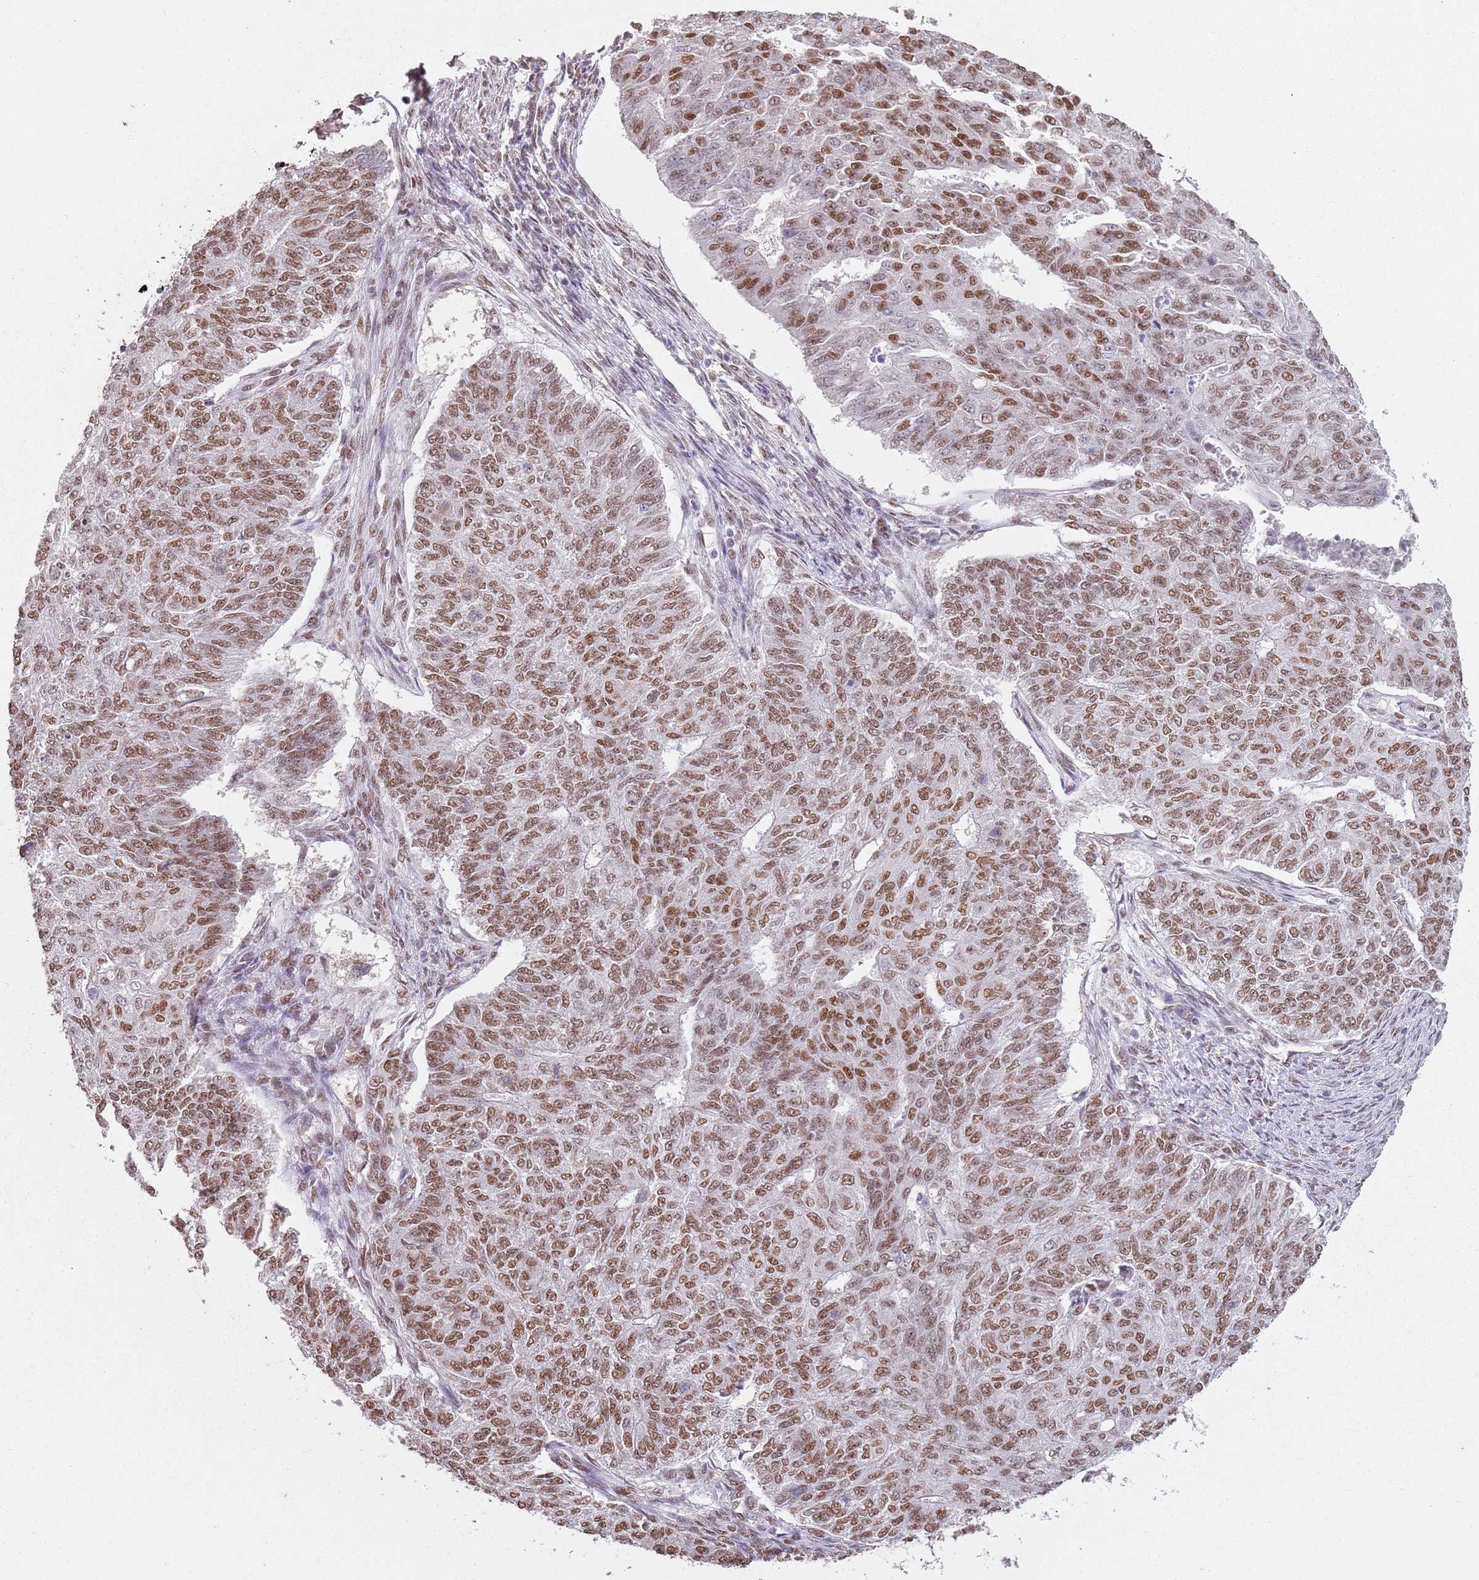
{"staining": {"intensity": "moderate", "quantity": ">75%", "location": "nuclear"}, "tissue": "endometrial cancer", "cell_type": "Tumor cells", "image_type": "cancer", "snomed": [{"axis": "morphology", "description": "Adenocarcinoma, NOS"}, {"axis": "topography", "description": "Endometrium"}], "caption": "An image of endometrial cancer (adenocarcinoma) stained for a protein demonstrates moderate nuclear brown staining in tumor cells.", "gene": "ARL14EP", "patient": {"sex": "female", "age": 32}}